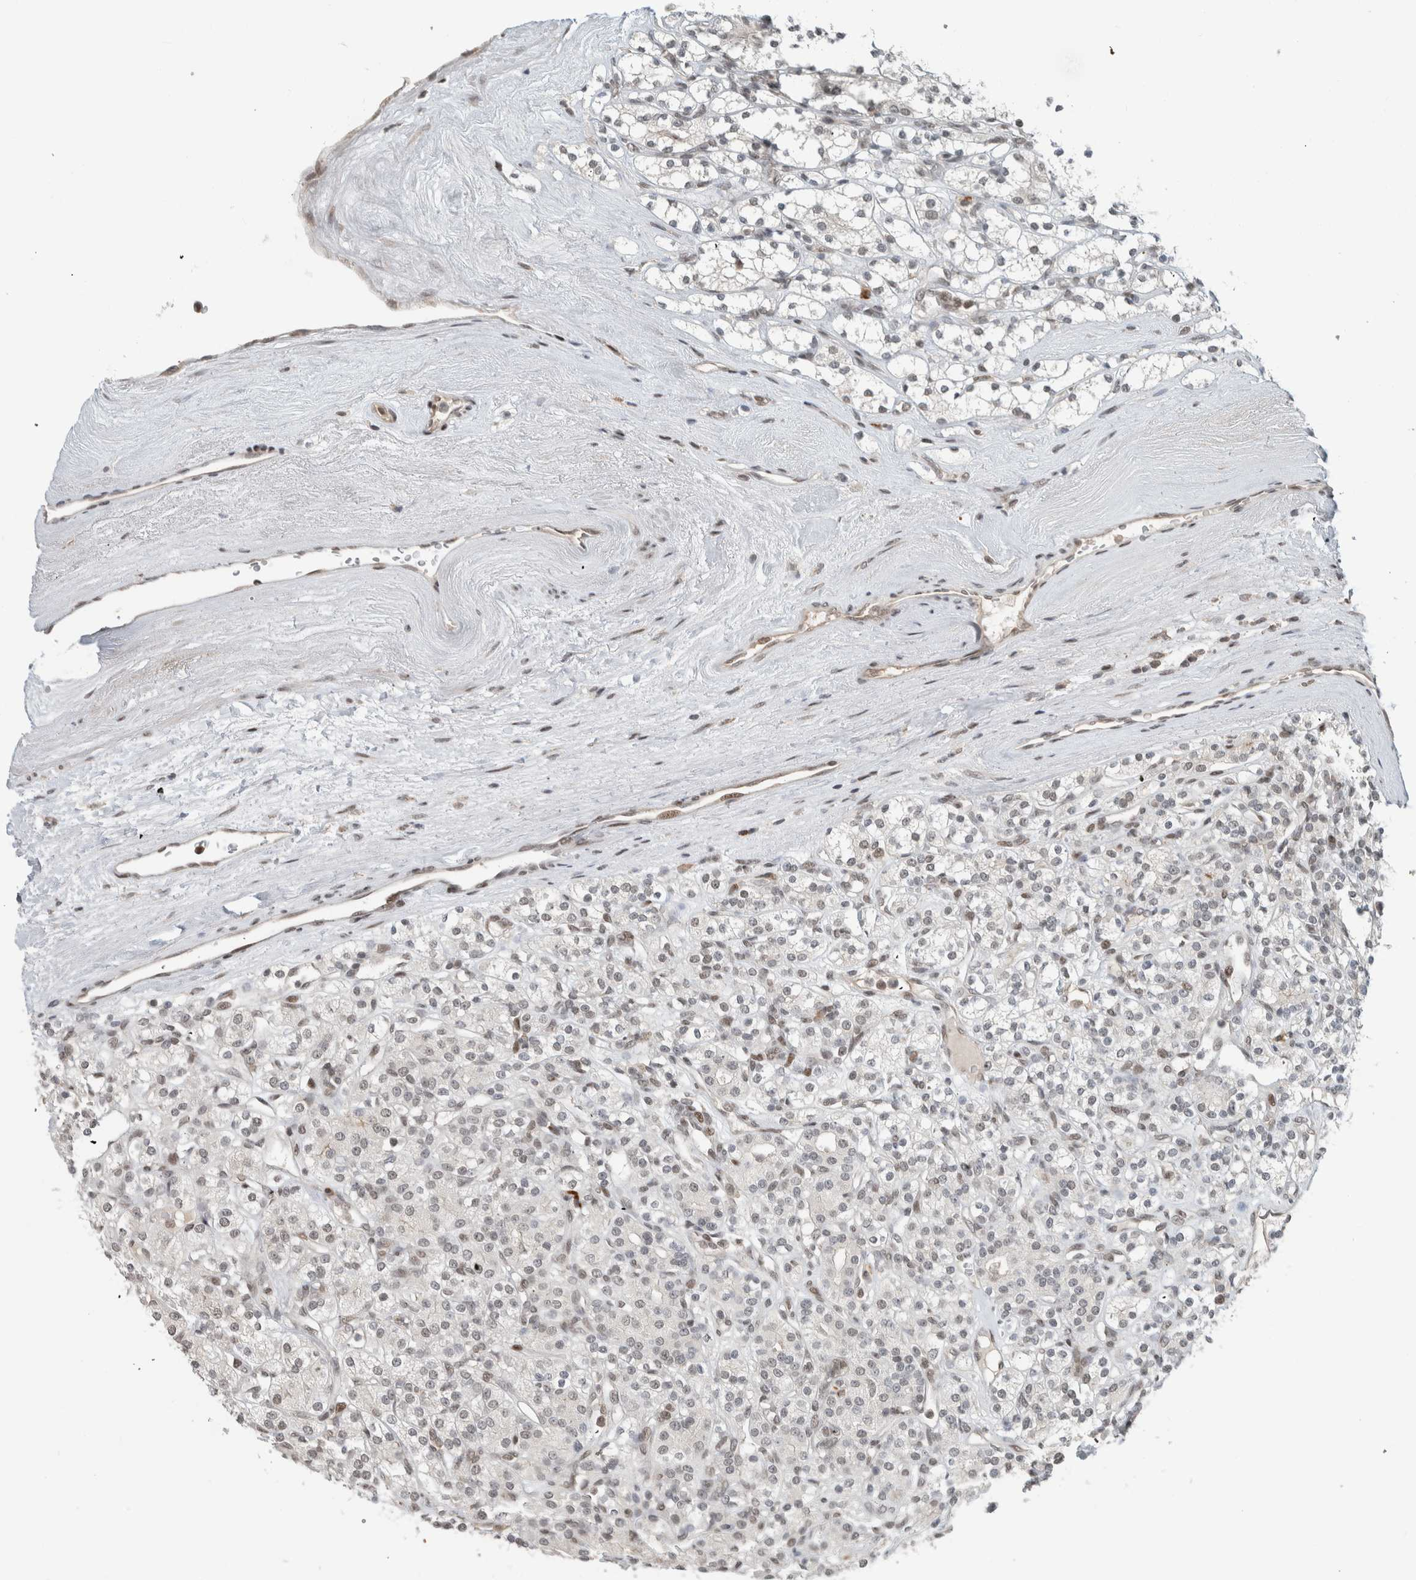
{"staining": {"intensity": "weak", "quantity": "<25%", "location": "nuclear"}, "tissue": "renal cancer", "cell_type": "Tumor cells", "image_type": "cancer", "snomed": [{"axis": "morphology", "description": "Adenocarcinoma, NOS"}, {"axis": "topography", "description": "Kidney"}], "caption": "IHC histopathology image of neoplastic tissue: adenocarcinoma (renal) stained with DAB (3,3'-diaminobenzidine) displays no significant protein expression in tumor cells.", "gene": "HNRNPR", "patient": {"sex": "male", "age": 77}}